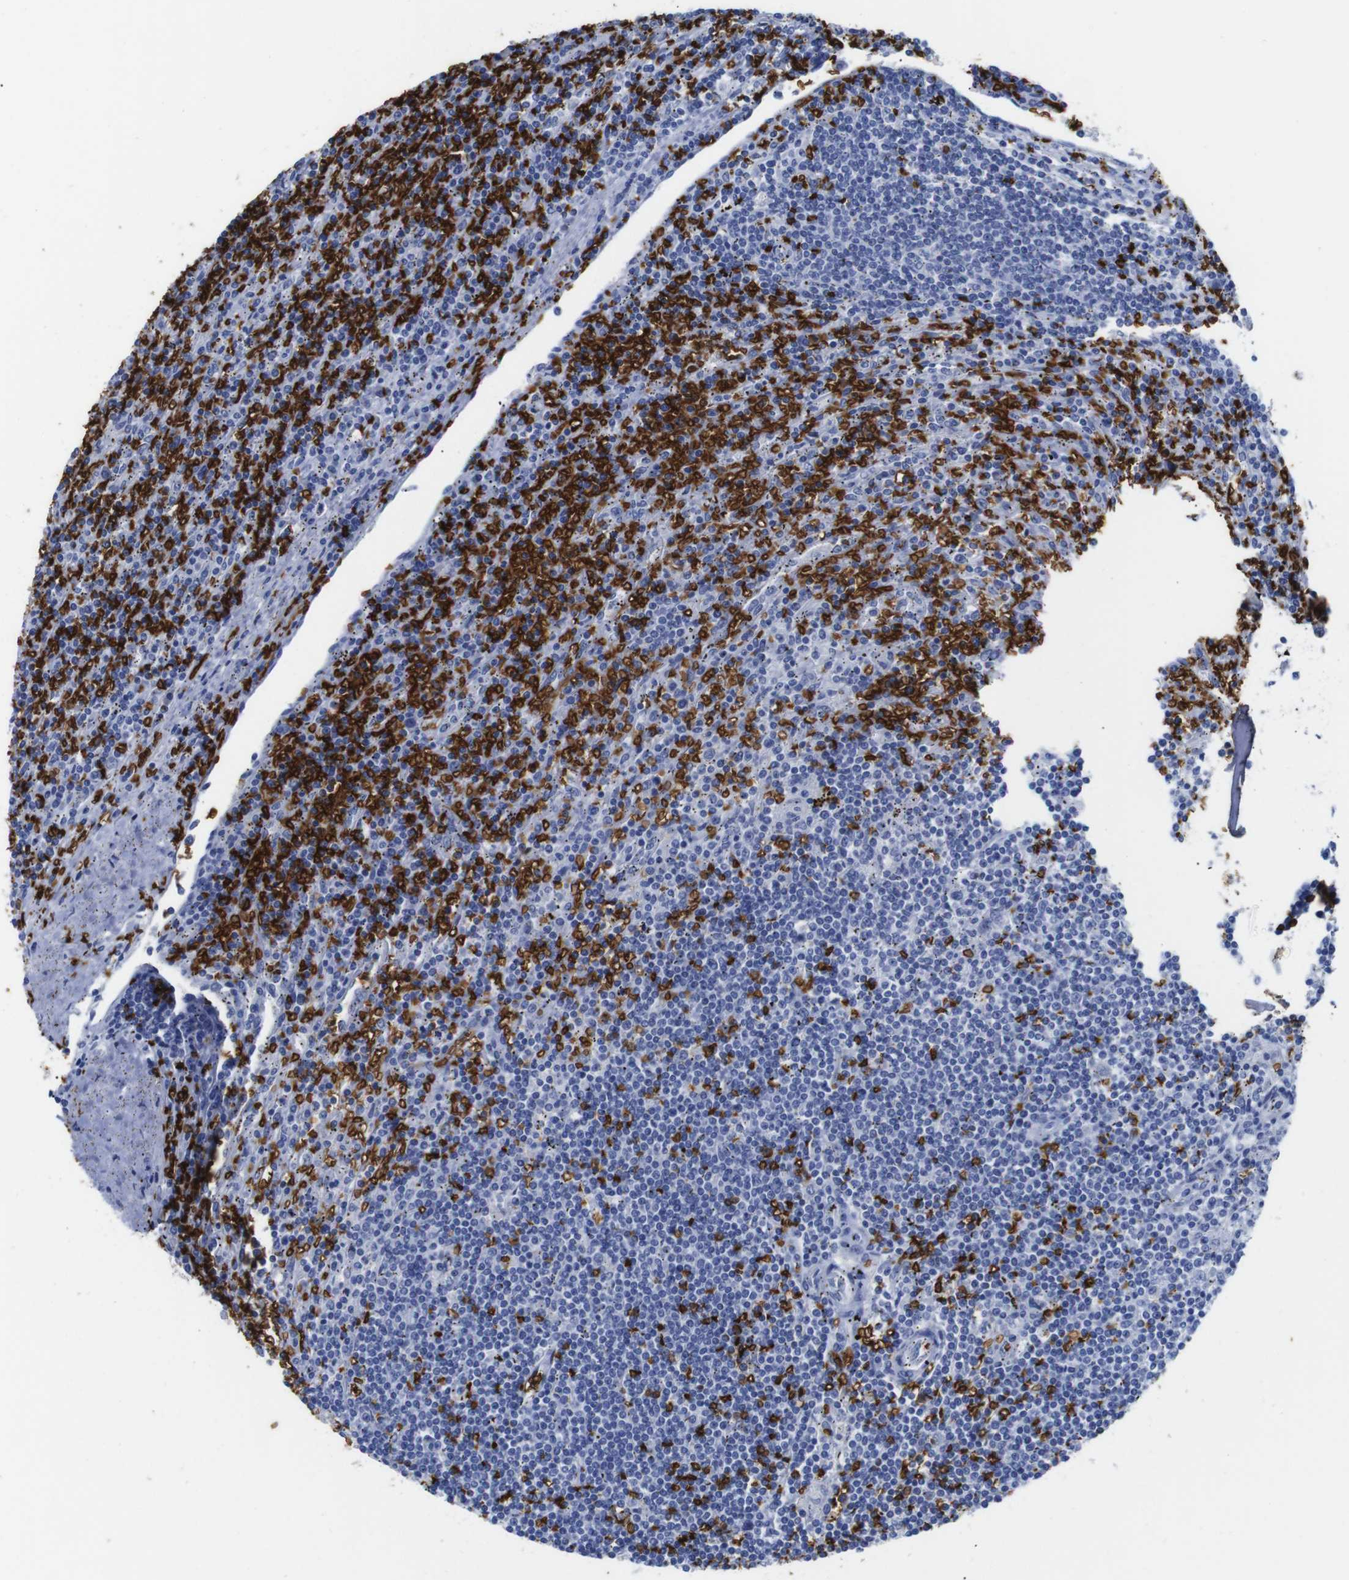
{"staining": {"intensity": "negative", "quantity": "none", "location": "none"}, "tissue": "lymphoma", "cell_type": "Tumor cells", "image_type": "cancer", "snomed": [{"axis": "morphology", "description": "Malignant lymphoma, non-Hodgkin's type, Low grade"}, {"axis": "topography", "description": "Spleen"}], "caption": "Tumor cells show no significant protein positivity in low-grade malignant lymphoma, non-Hodgkin's type. (DAB (3,3'-diaminobenzidine) immunohistochemistry (IHC), high magnification).", "gene": "S1PR2", "patient": {"sex": "male", "age": 76}}